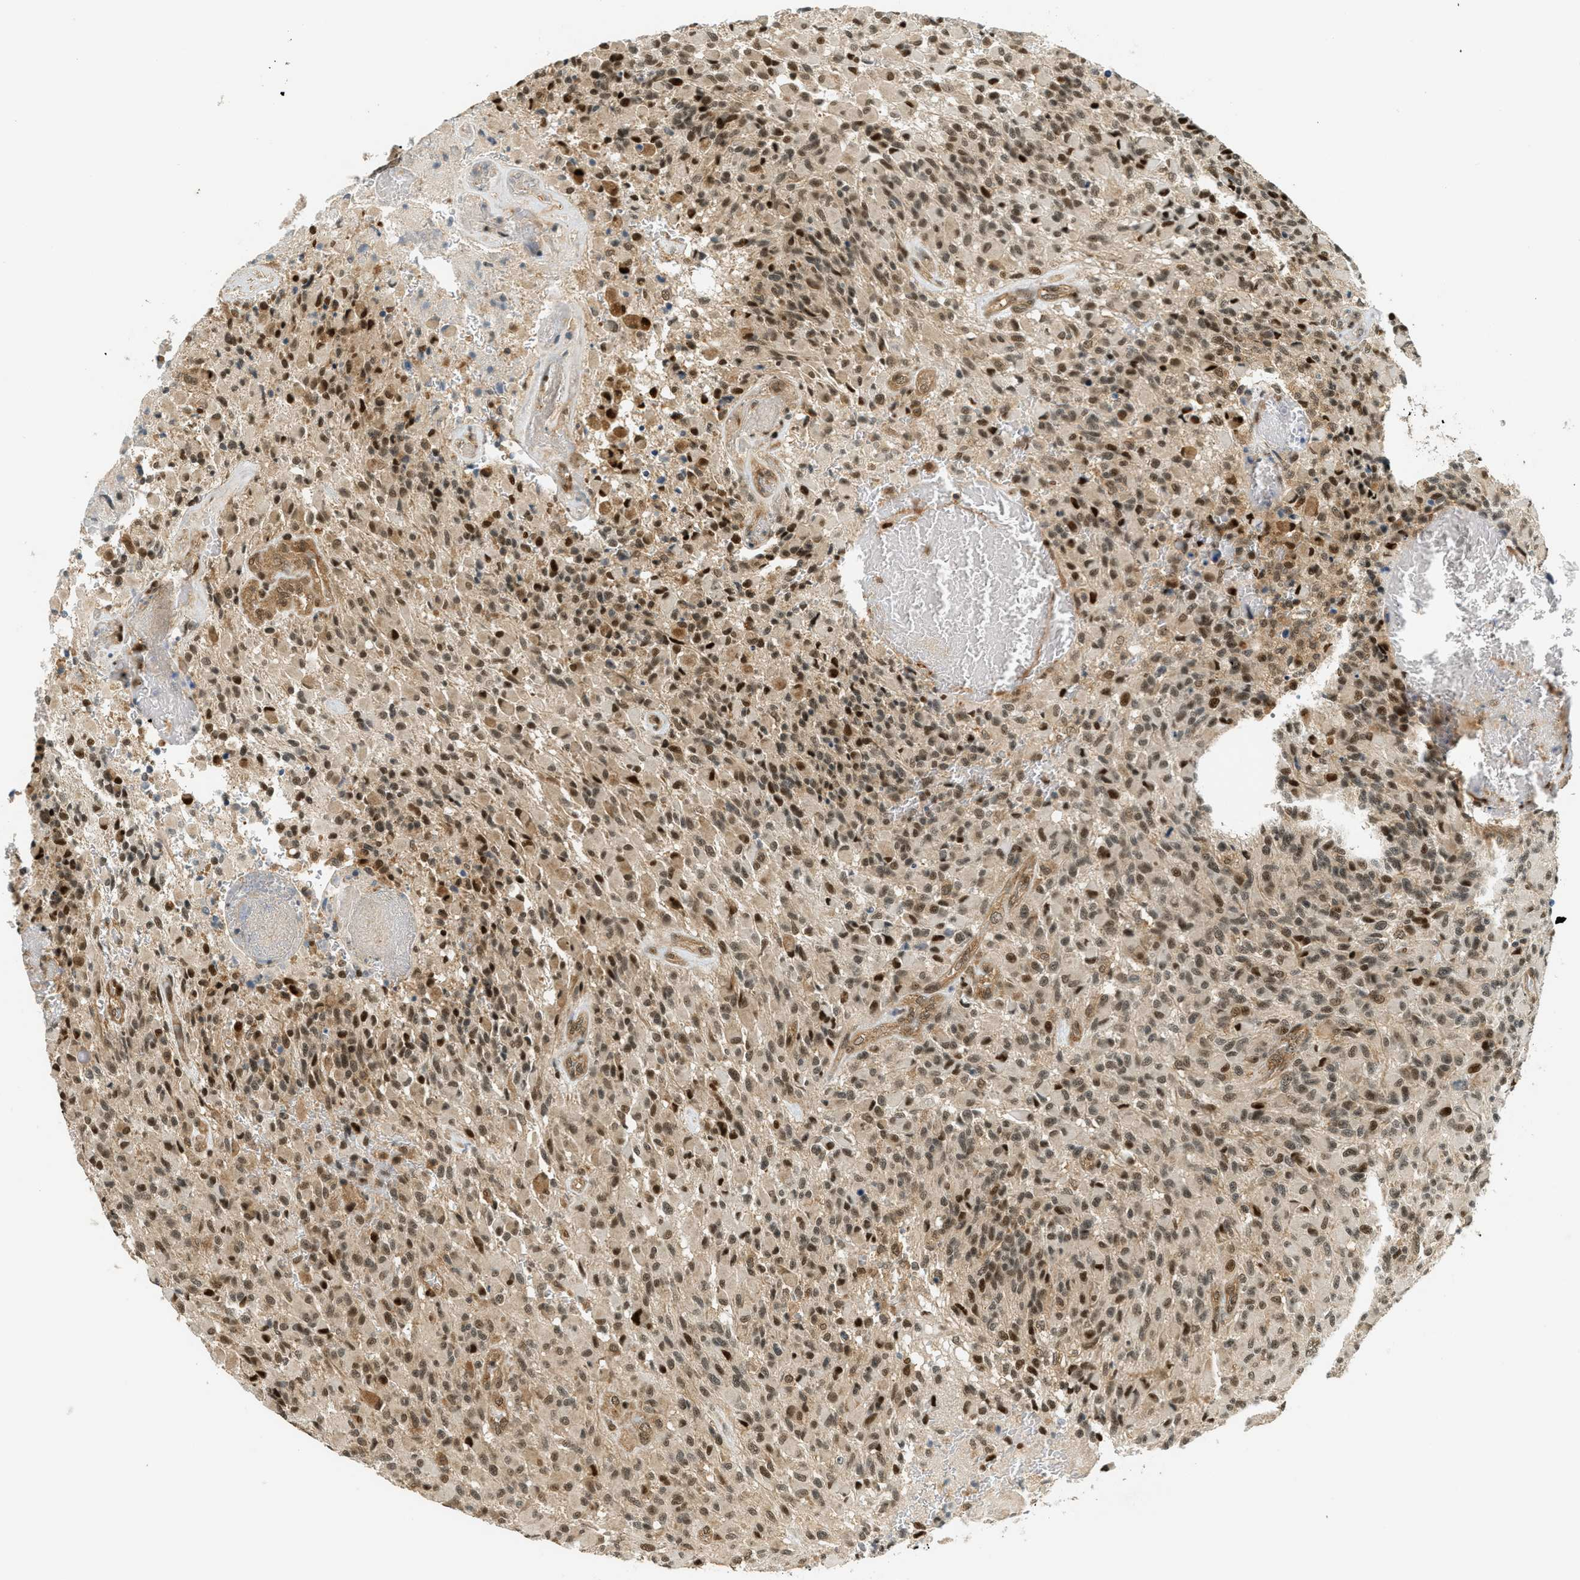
{"staining": {"intensity": "moderate", "quantity": ">75%", "location": "cytoplasmic/membranous,nuclear"}, "tissue": "glioma", "cell_type": "Tumor cells", "image_type": "cancer", "snomed": [{"axis": "morphology", "description": "Glioma, malignant, High grade"}, {"axis": "topography", "description": "Brain"}], "caption": "Protein staining reveals moderate cytoplasmic/membranous and nuclear expression in approximately >75% of tumor cells in malignant high-grade glioma.", "gene": "FOXM1", "patient": {"sex": "male", "age": 71}}